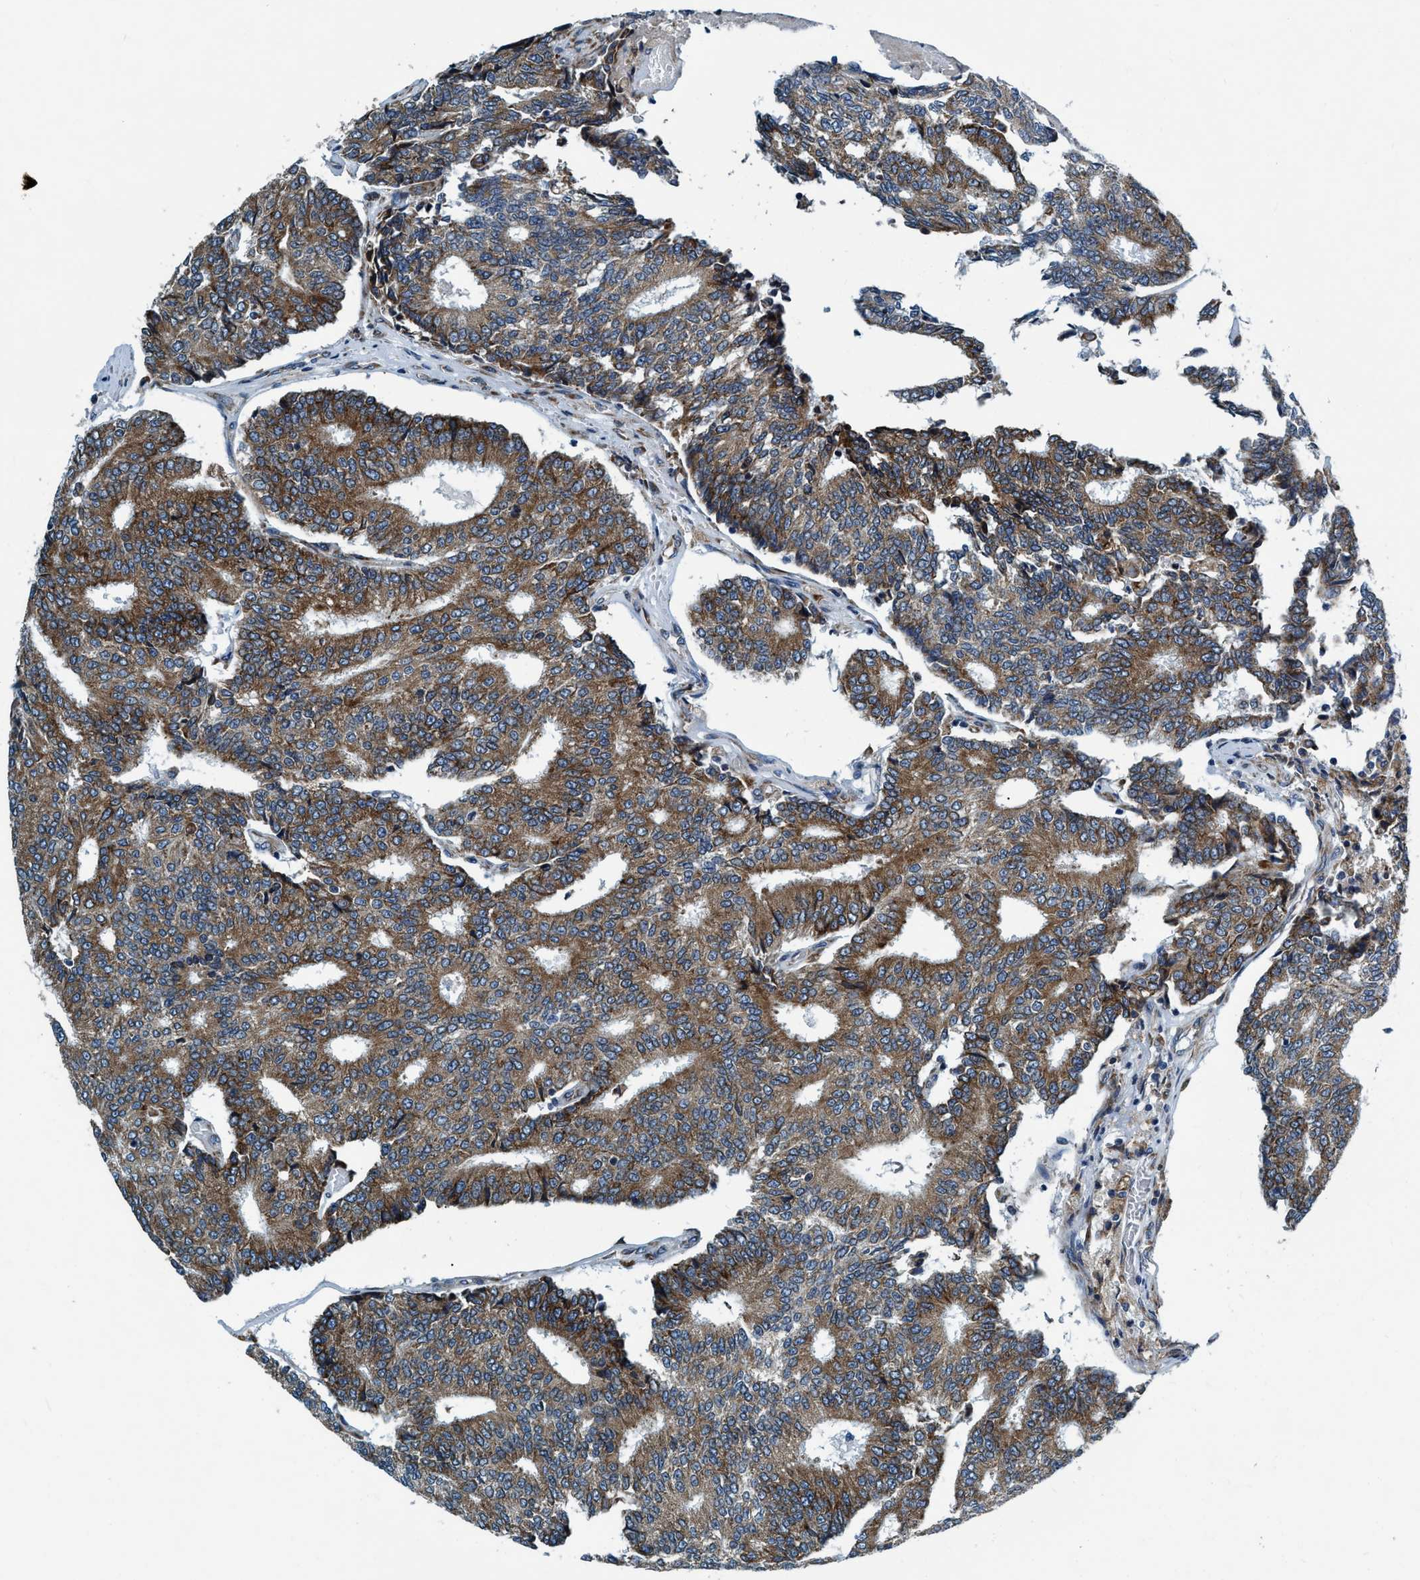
{"staining": {"intensity": "strong", "quantity": ">75%", "location": "cytoplasmic/membranous"}, "tissue": "prostate cancer", "cell_type": "Tumor cells", "image_type": "cancer", "snomed": [{"axis": "morphology", "description": "Adenocarcinoma, High grade"}, {"axis": "topography", "description": "Prostate"}], "caption": "IHC (DAB (3,3'-diaminobenzidine)) staining of prostate cancer (high-grade adenocarcinoma) displays strong cytoplasmic/membranous protein positivity in about >75% of tumor cells.", "gene": "ARMC9", "patient": {"sex": "male", "age": 55}}